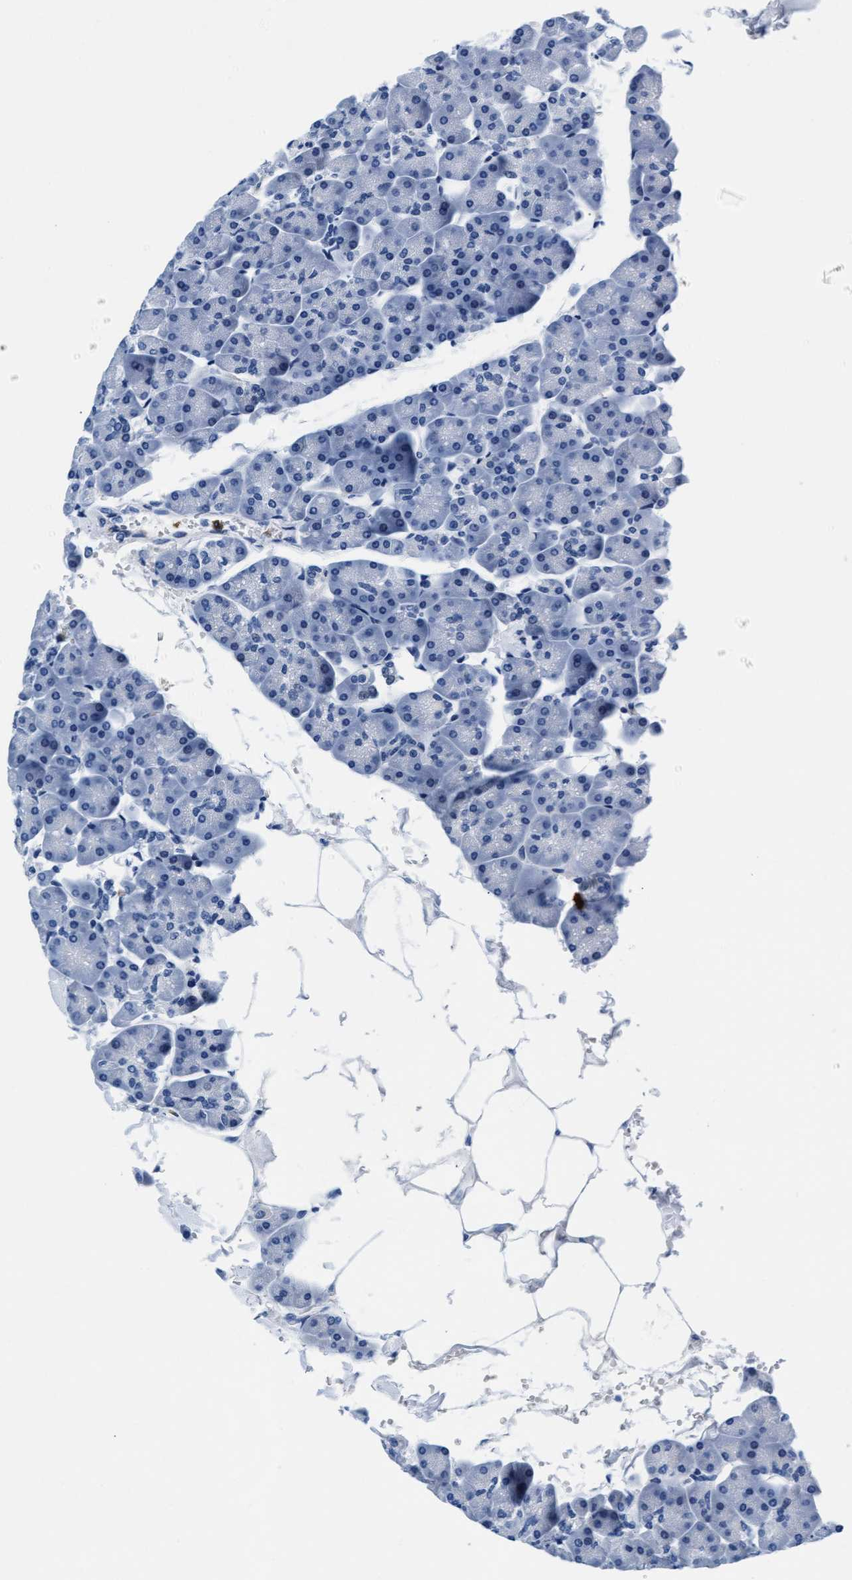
{"staining": {"intensity": "negative", "quantity": "none", "location": "none"}, "tissue": "pancreas", "cell_type": "Exocrine glandular cells", "image_type": "normal", "snomed": [{"axis": "morphology", "description": "Normal tissue, NOS"}, {"axis": "topography", "description": "Pancreas"}], "caption": "IHC photomicrograph of unremarkable human pancreas stained for a protein (brown), which reveals no staining in exocrine glandular cells.", "gene": "MMP8", "patient": {"sex": "male", "age": 35}}